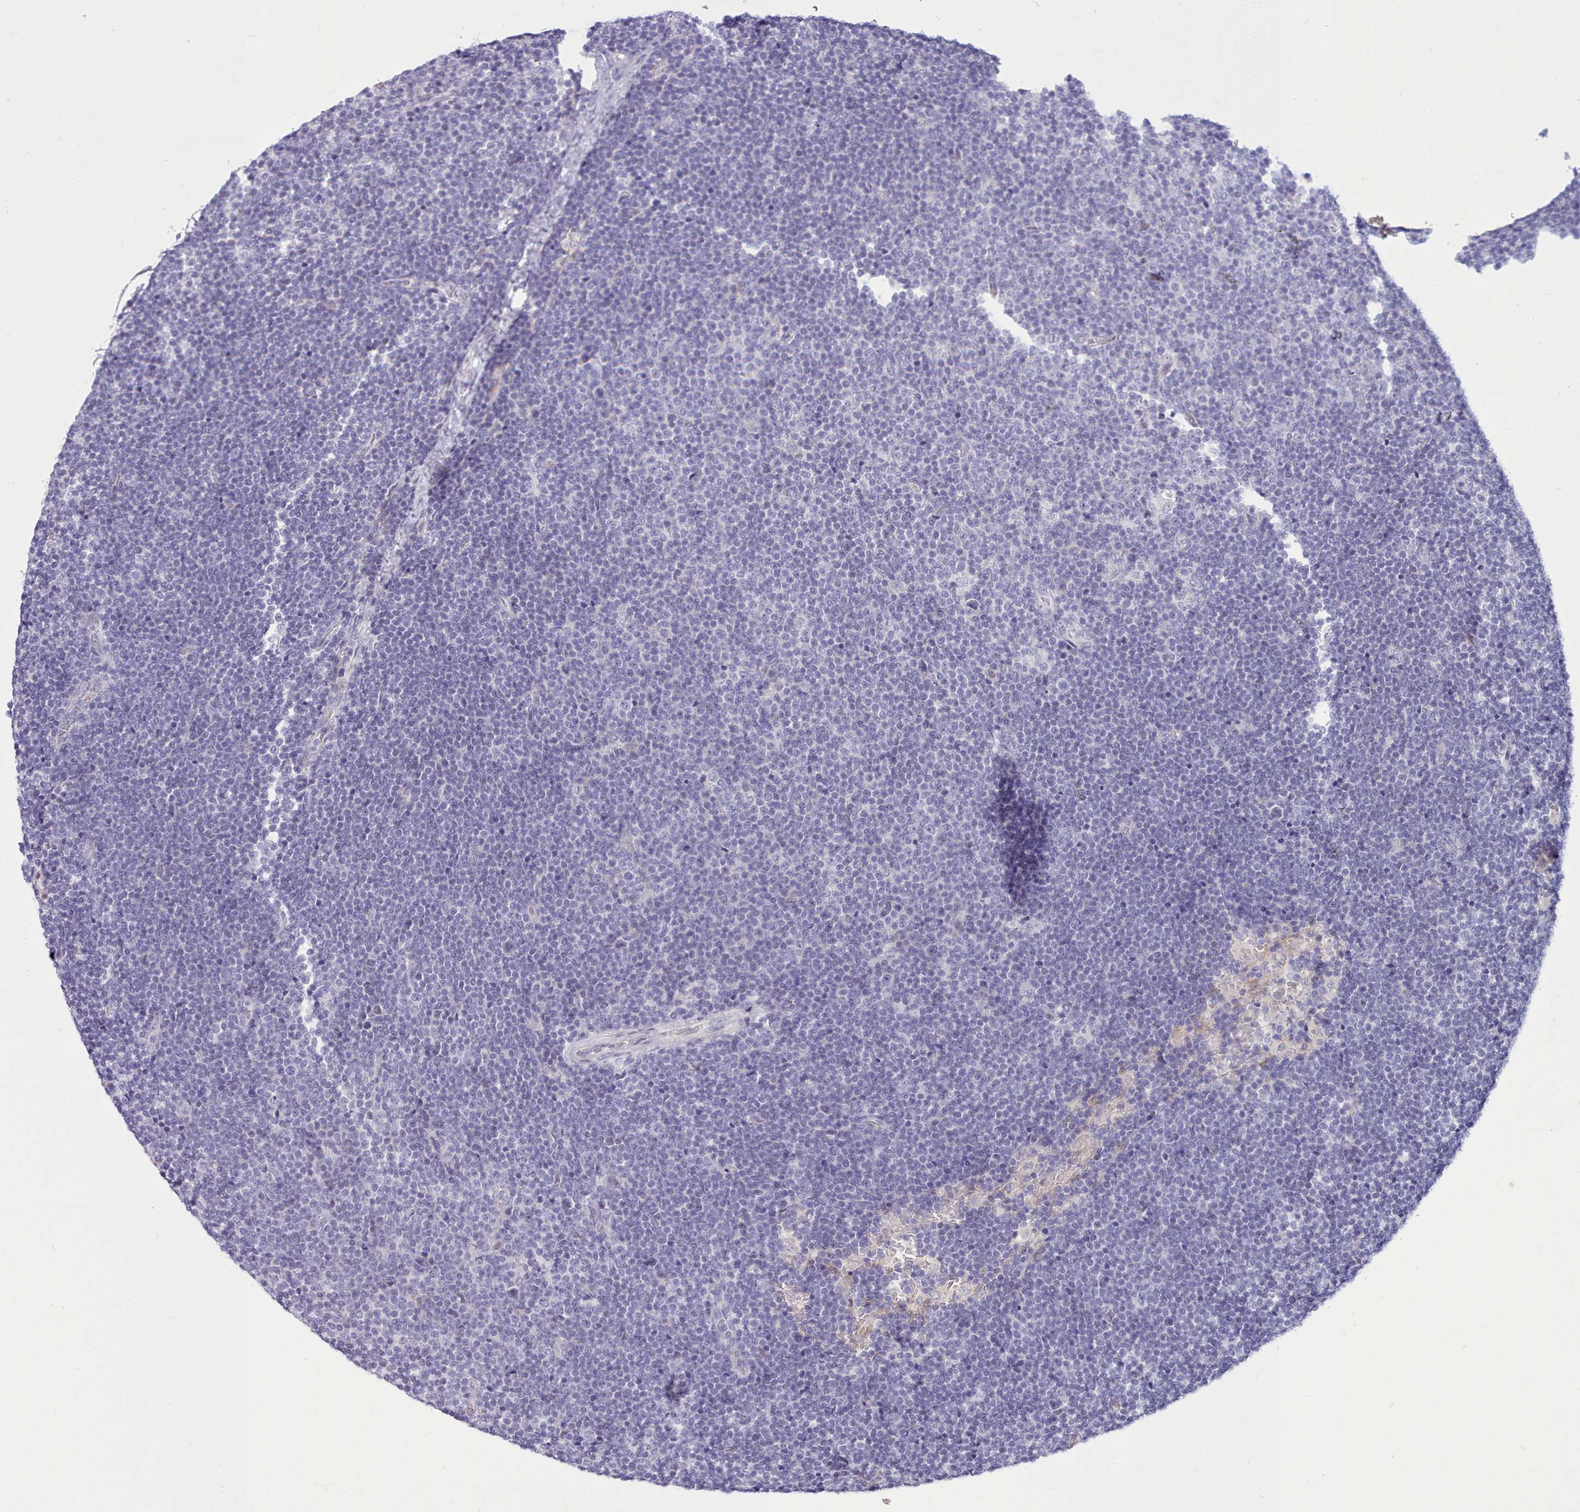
{"staining": {"intensity": "negative", "quantity": "none", "location": "none"}, "tissue": "lymphoma", "cell_type": "Tumor cells", "image_type": "cancer", "snomed": [{"axis": "morphology", "description": "Malignant lymphoma, non-Hodgkin's type, Low grade"}, {"axis": "topography", "description": "Lymph node"}], "caption": "High power microscopy histopathology image of an immunohistochemistry (IHC) histopathology image of lymphoma, revealing no significant staining in tumor cells.", "gene": "TMEM253", "patient": {"sex": "male", "age": 48}}